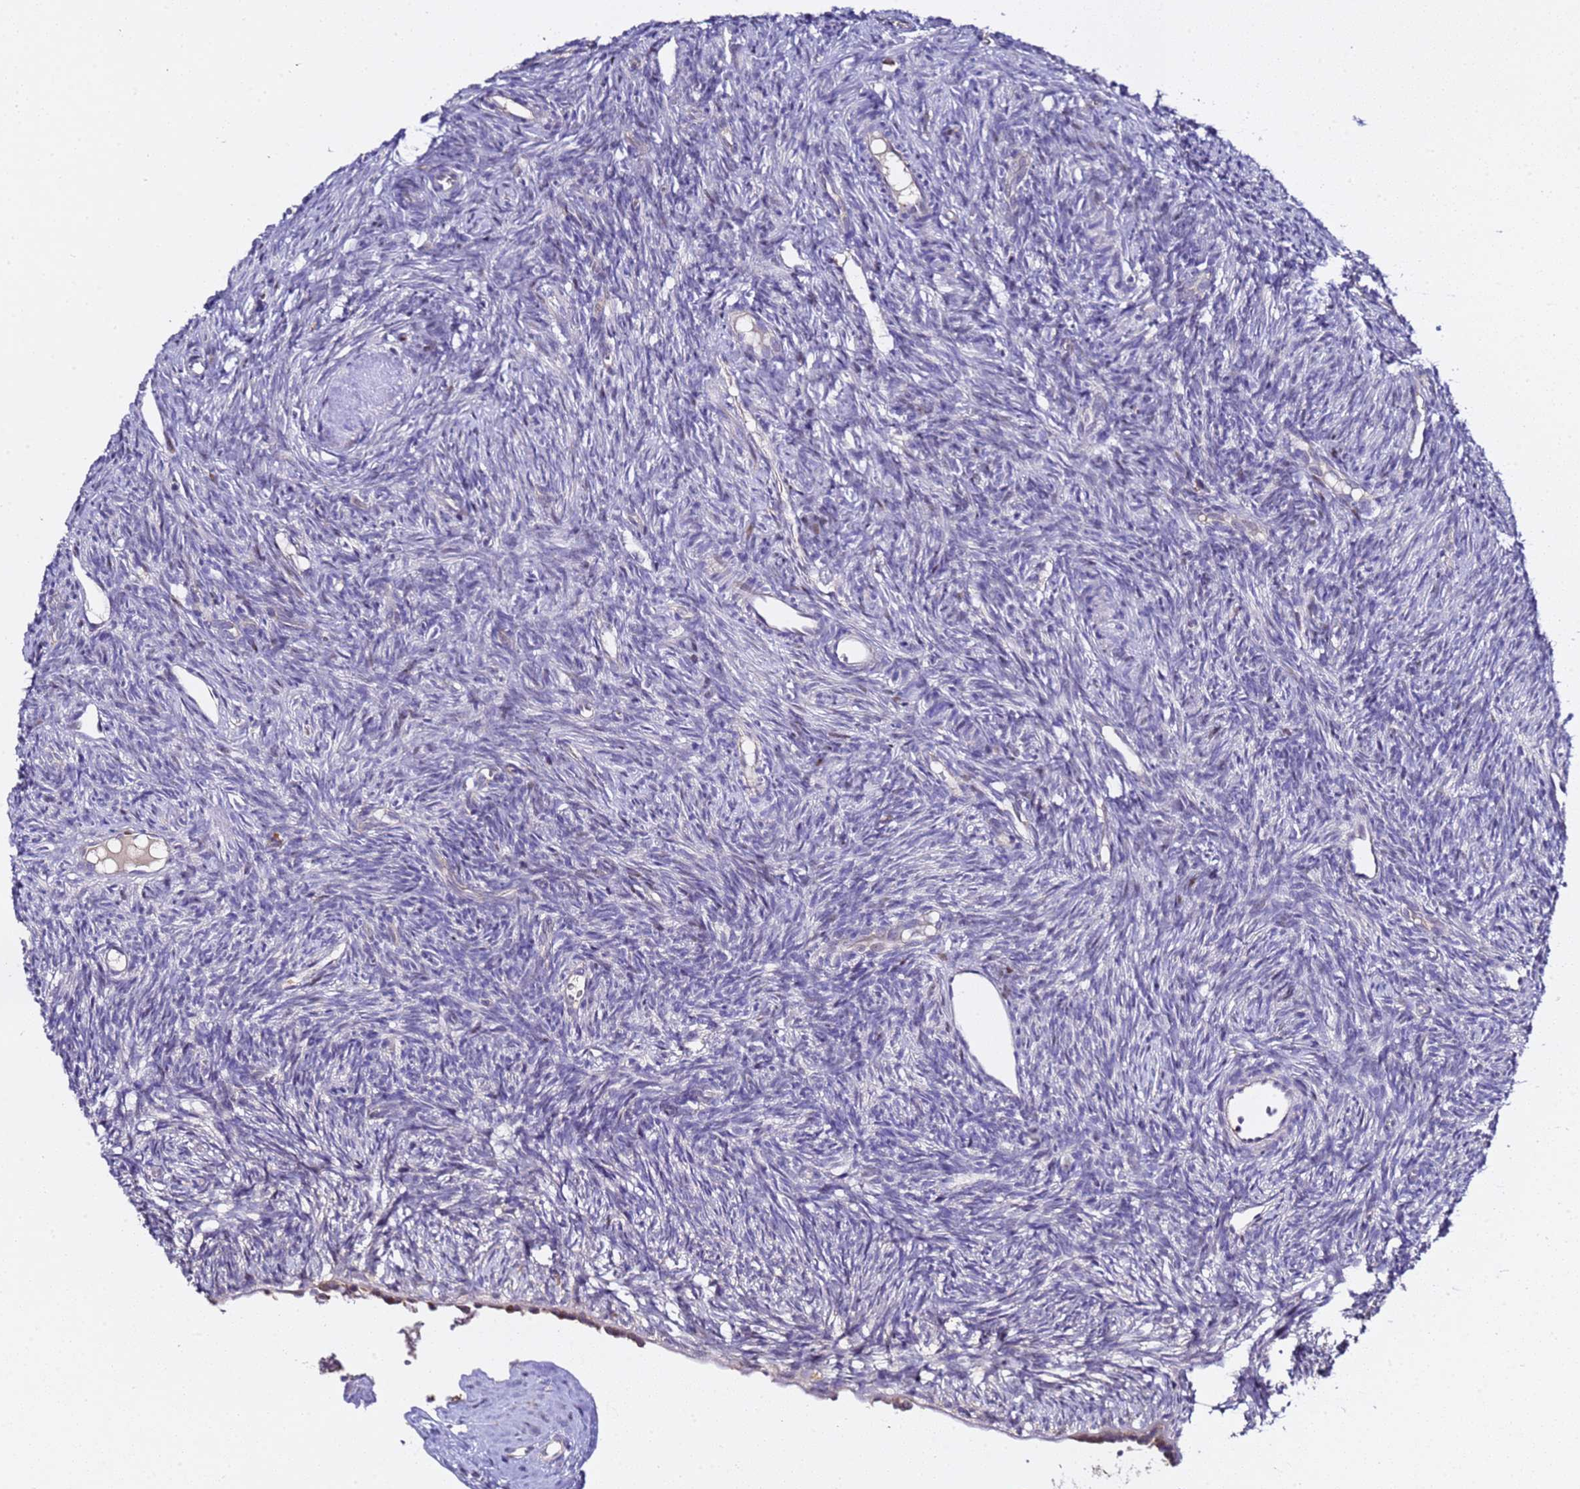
{"staining": {"intensity": "negative", "quantity": "none", "location": "none"}, "tissue": "ovary", "cell_type": "Follicle cells", "image_type": "normal", "snomed": [{"axis": "morphology", "description": "Normal tissue, NOS"}, {"axis": "topography", "description": "Ovary"}], "caption": "The image displays no significant staining in follicle cells of ovary.", "gene": "ALG3", "patient": {"sex": "female", "age": 51}}